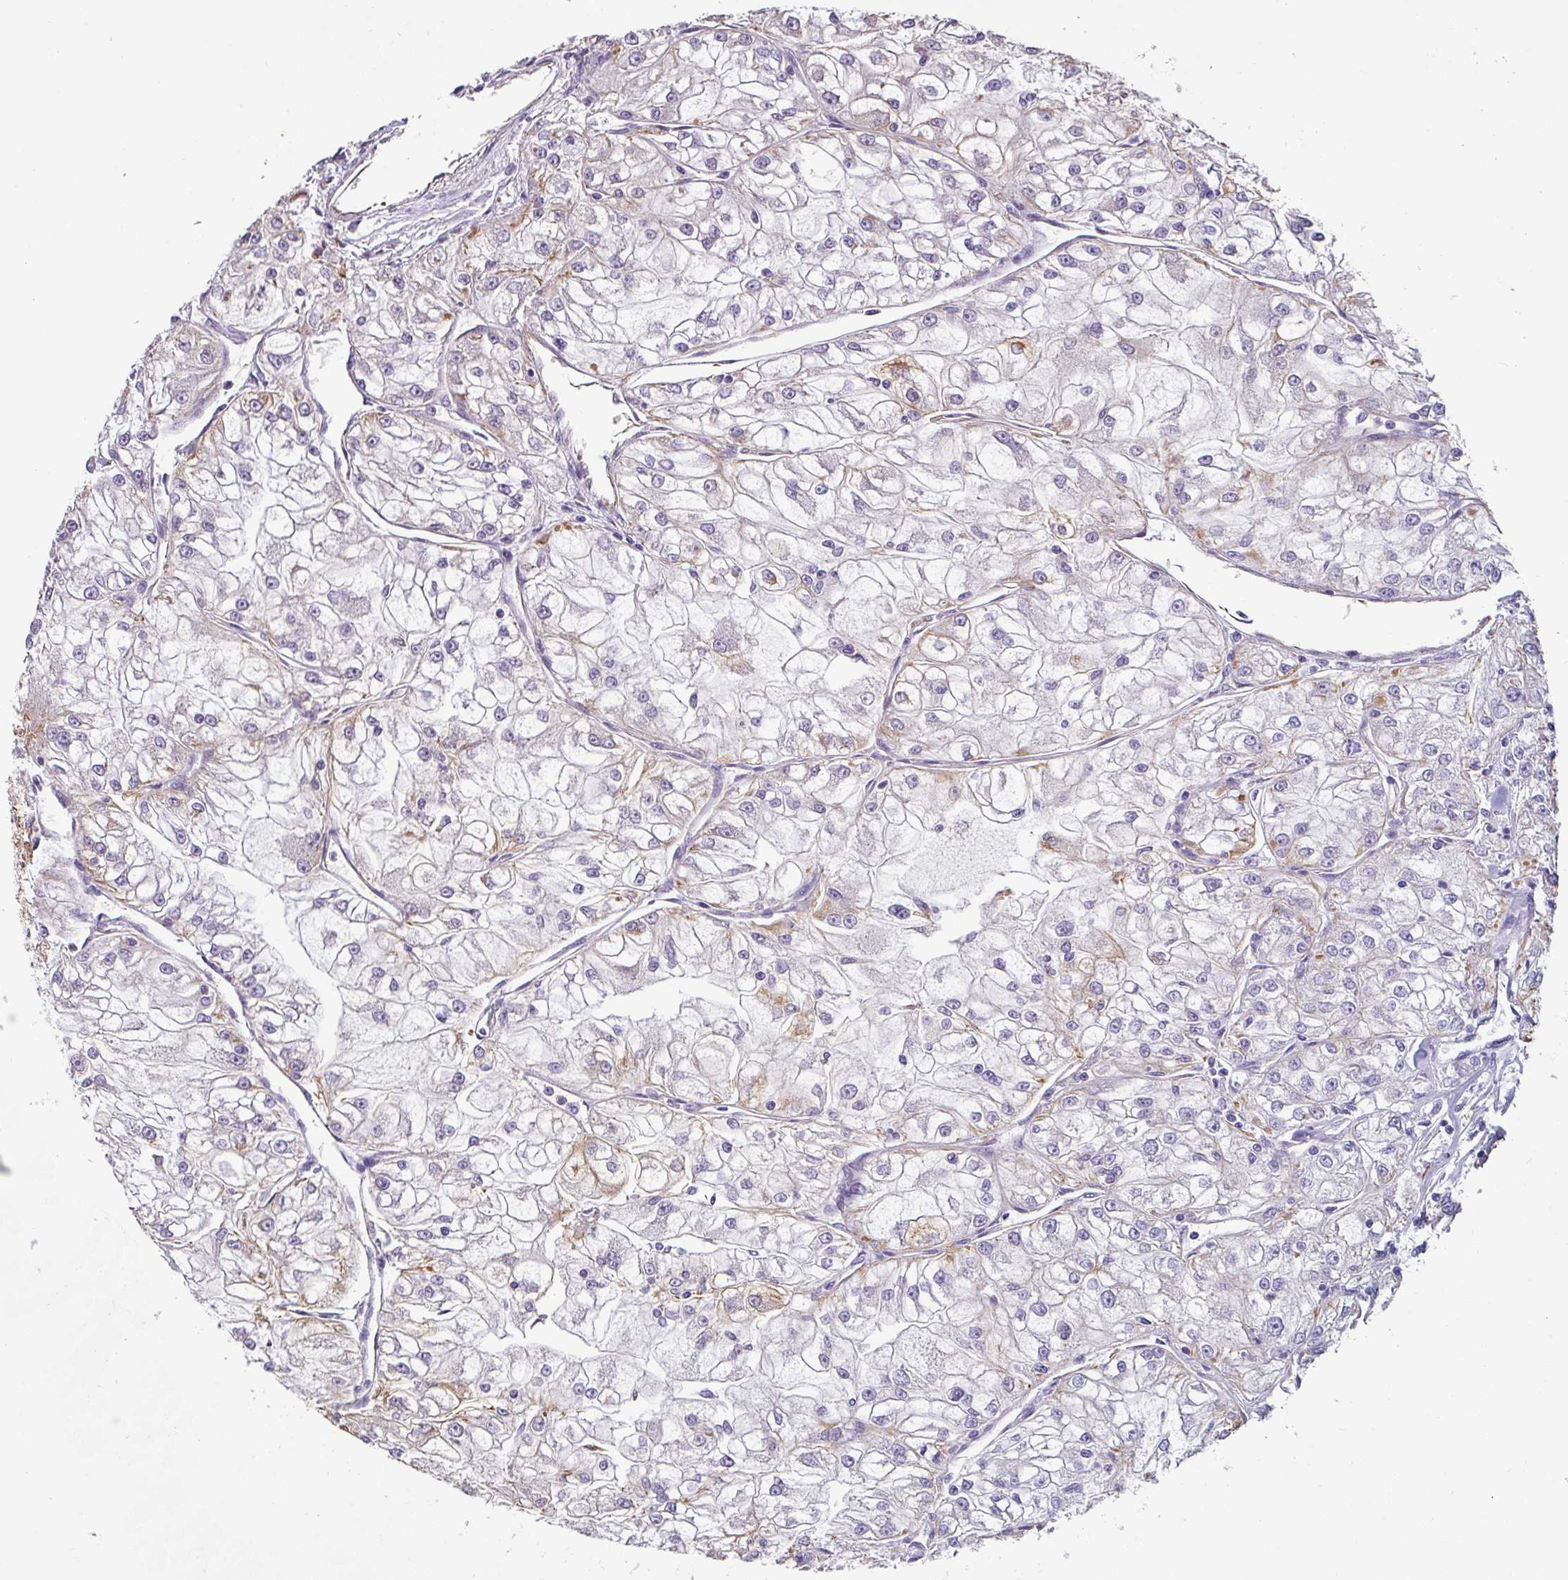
{"staining": {"intensity": "weak", "quantity": "<25%", "location": "cytoplasmic/membranous"}, "tissue": "renal cancer", "cell_type": "Tumor cells", "image_type": "cancer", "snomed": [{"axis": "morphology", "description": "Adenocarcinoma, NOS"}, {"axis": "topography", "description": "Kidney"}], "caption": "Immunohistochemistry micrograph of human renal cancer (adenocarcinoma) stained for a protein (brown), which displays no expression in tumor cells.", "gene": "ZNF280C", "patient": {"sex": "female", "age": 72}}